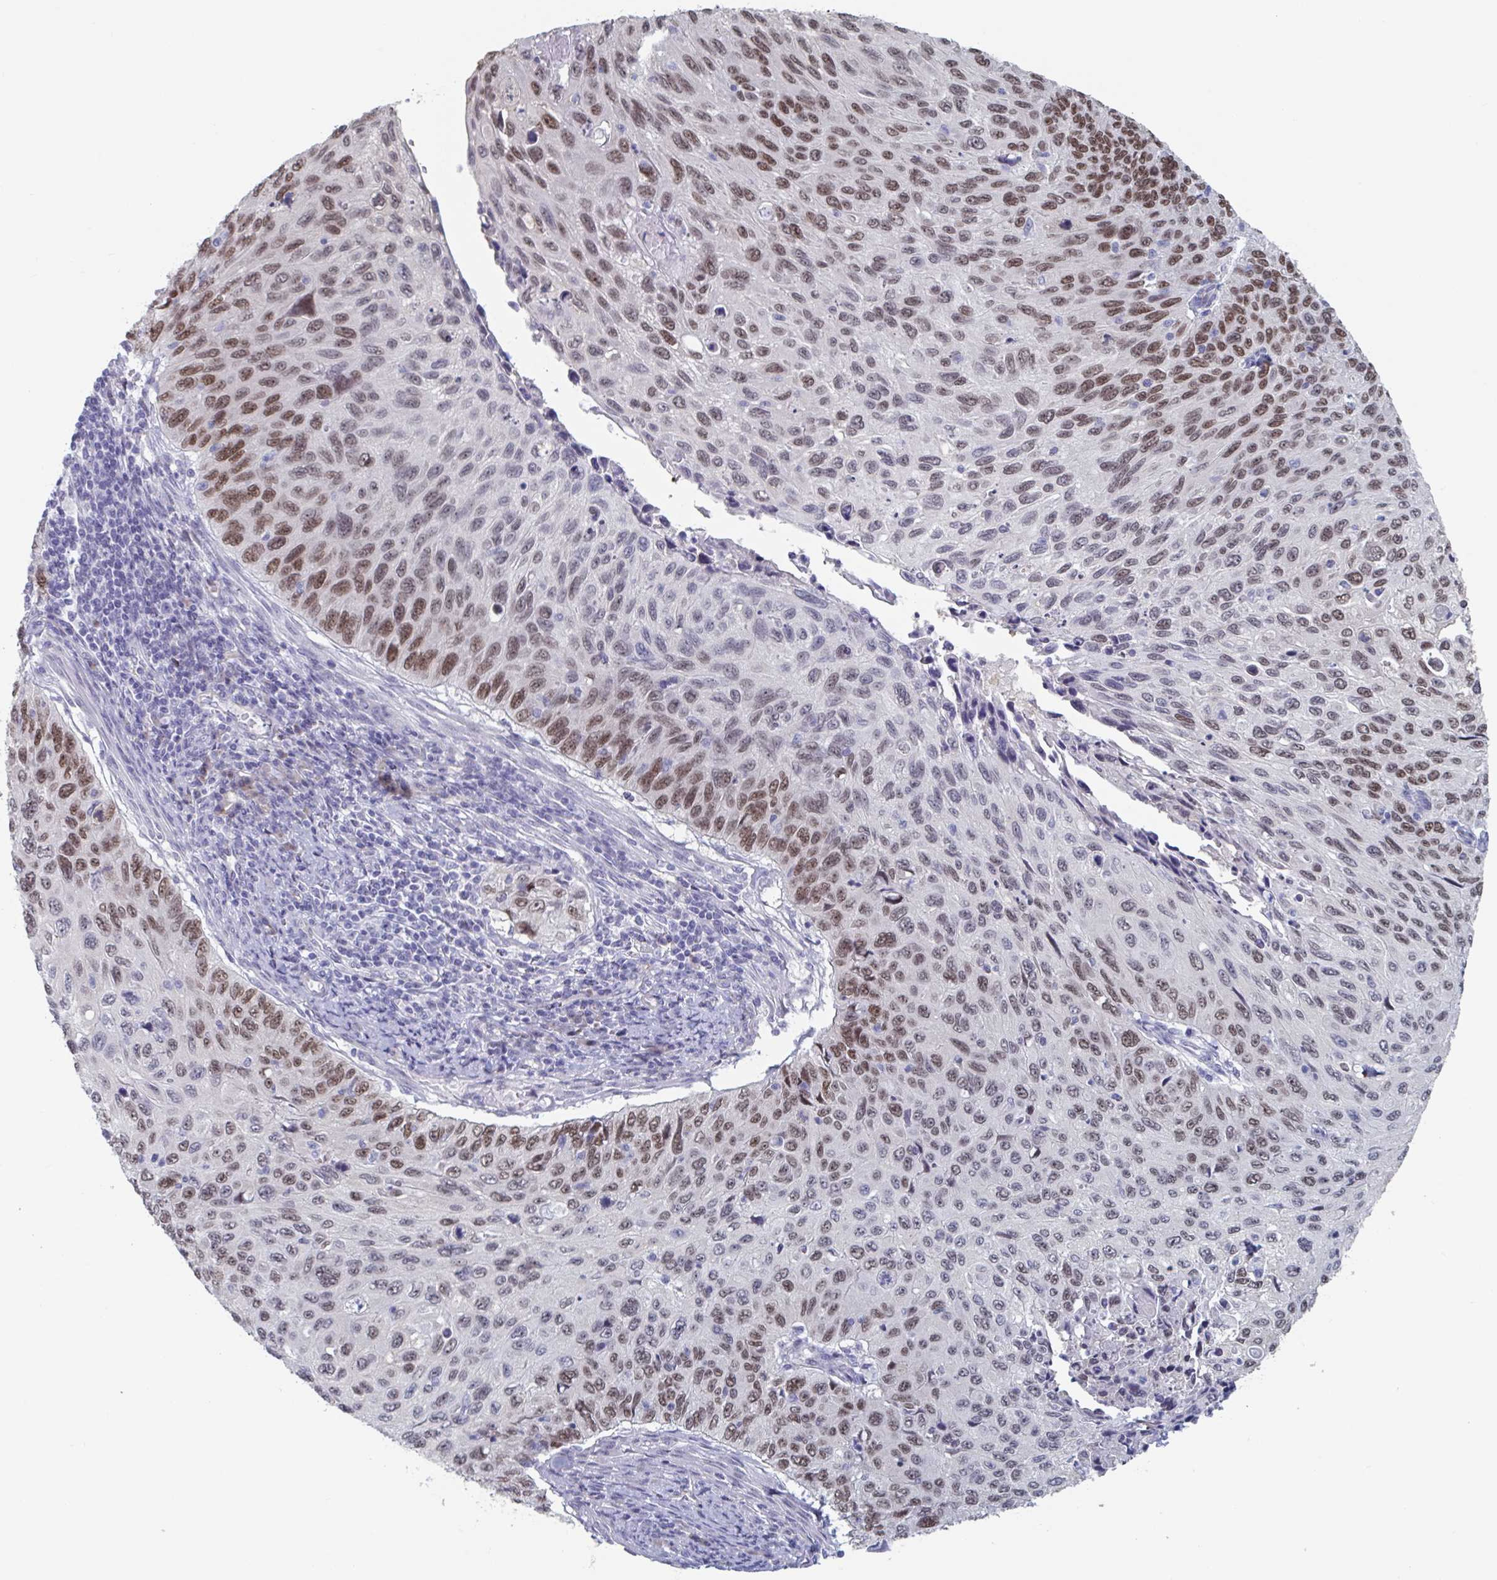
{"staining": {"intensity": "moderate", "quantity": ">75%", "location": "nuclear"}, "tissue": "cervical cancer", "cell_type": "Tumor cells", "image_type": "cancer", "snomed": [{"axis": "morphology", "description": "Squamous cell carcinoma, NOS"}, {"axis": "topography", "description": "Cervix"}], "caption": "IHC of cervical cancer displays medium levels of moderate nuclear positivity in approximately >75% of tumor cells. The protein of interest is stained brown, and the nuclei are stained in blue (DAB IHC with brightfield microscopy, high magnification).", "gene": "FOXA1", "patient": {"sex": "female", "age": 70}}